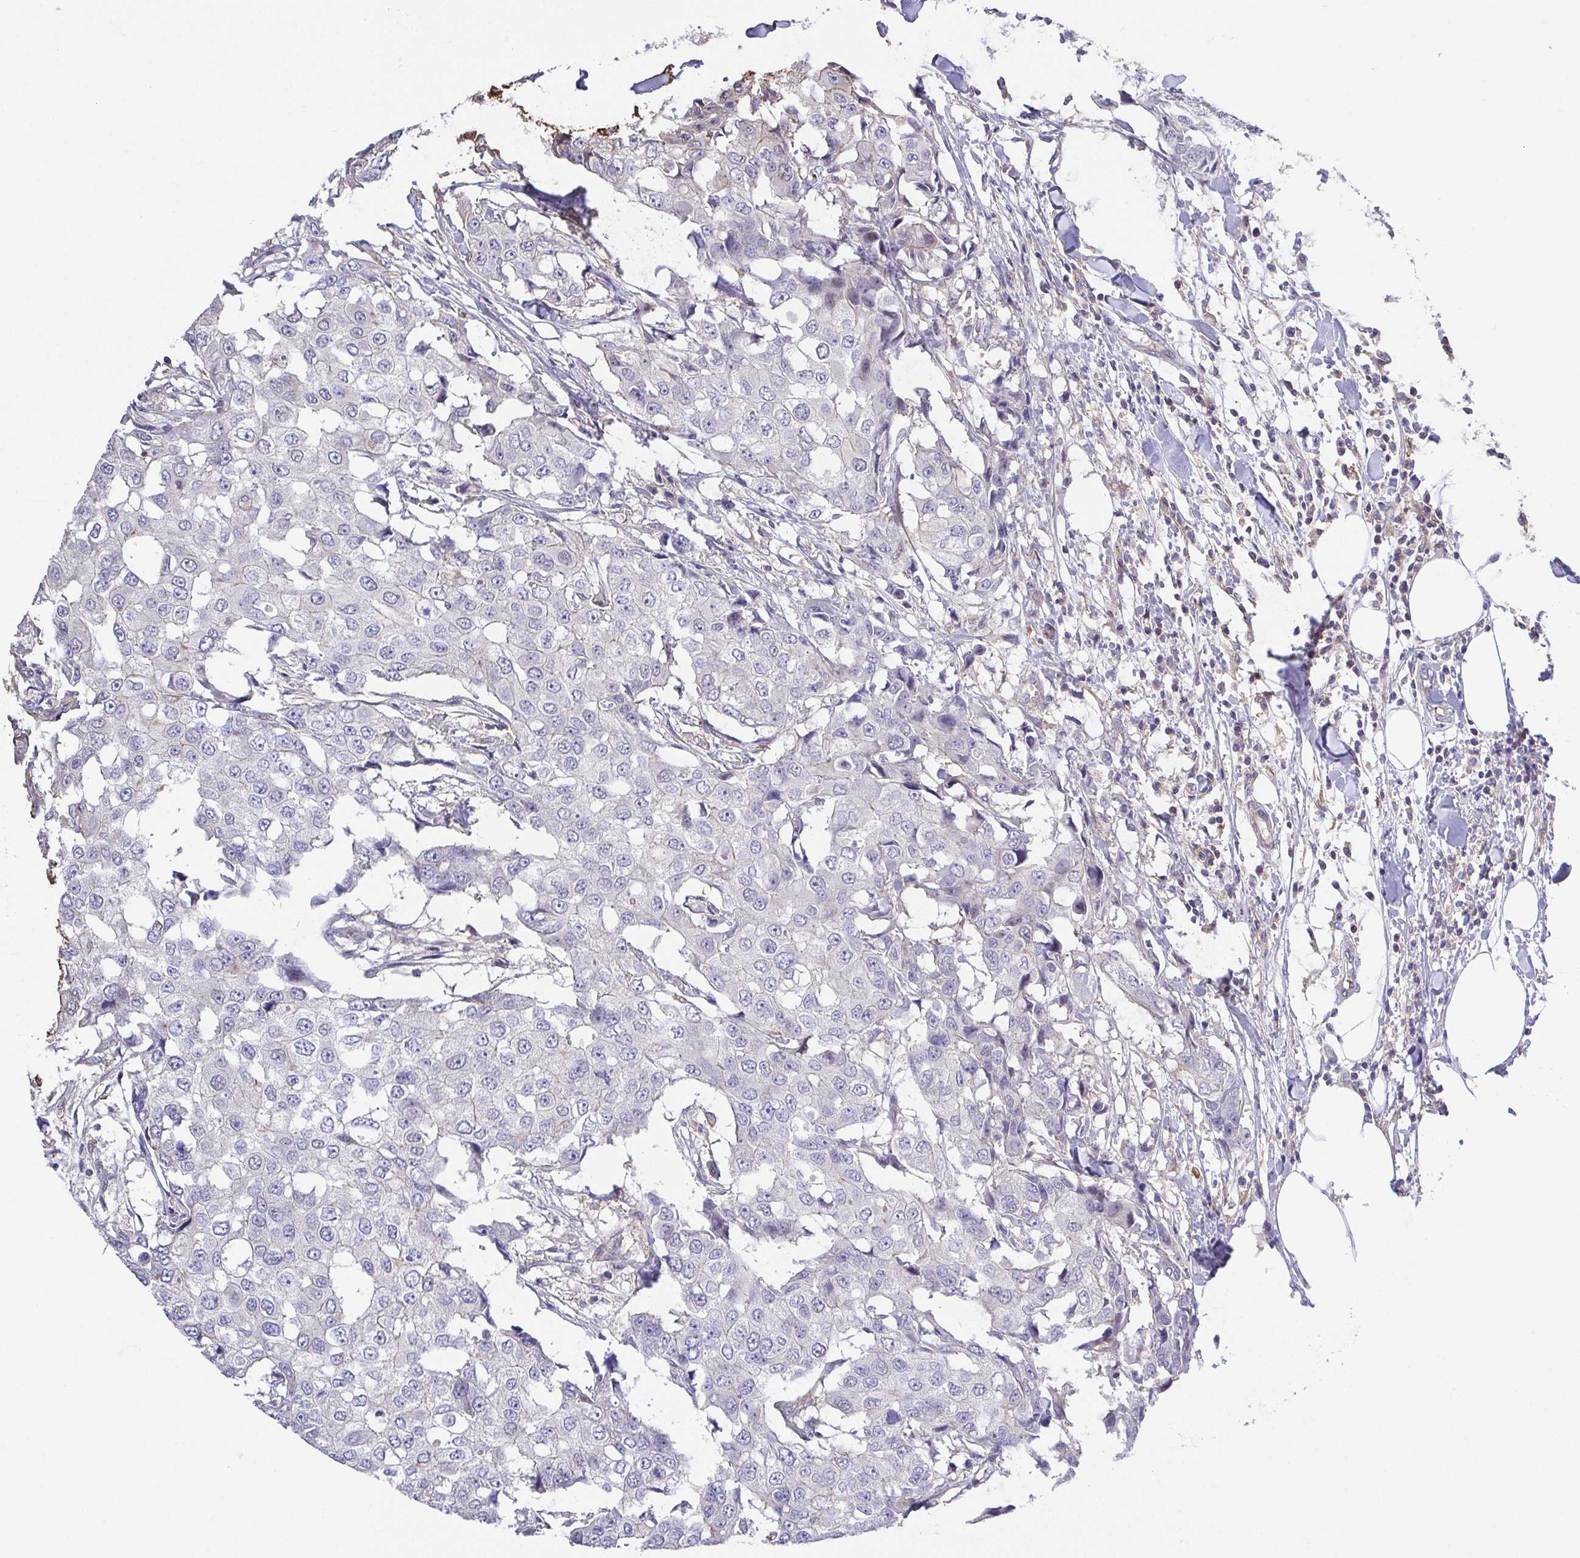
{"staining": {"intensity": "negative", "quantity": "none", "location": "none"}, "tissue": "breast cancer", "cell_type": "Tumor cells", "image_type": "cancer", "snomed": [{"axis": "morphology", "description": "Duct carcinoma"}, {"axis": "topography", "description": "Breast"}], "caption": "Immunohistochemical staining of breast cancer shows no significant positivity in tumor cells.", "gene": "PRR14L", "patient": {"sex": "female", "age": 27}}